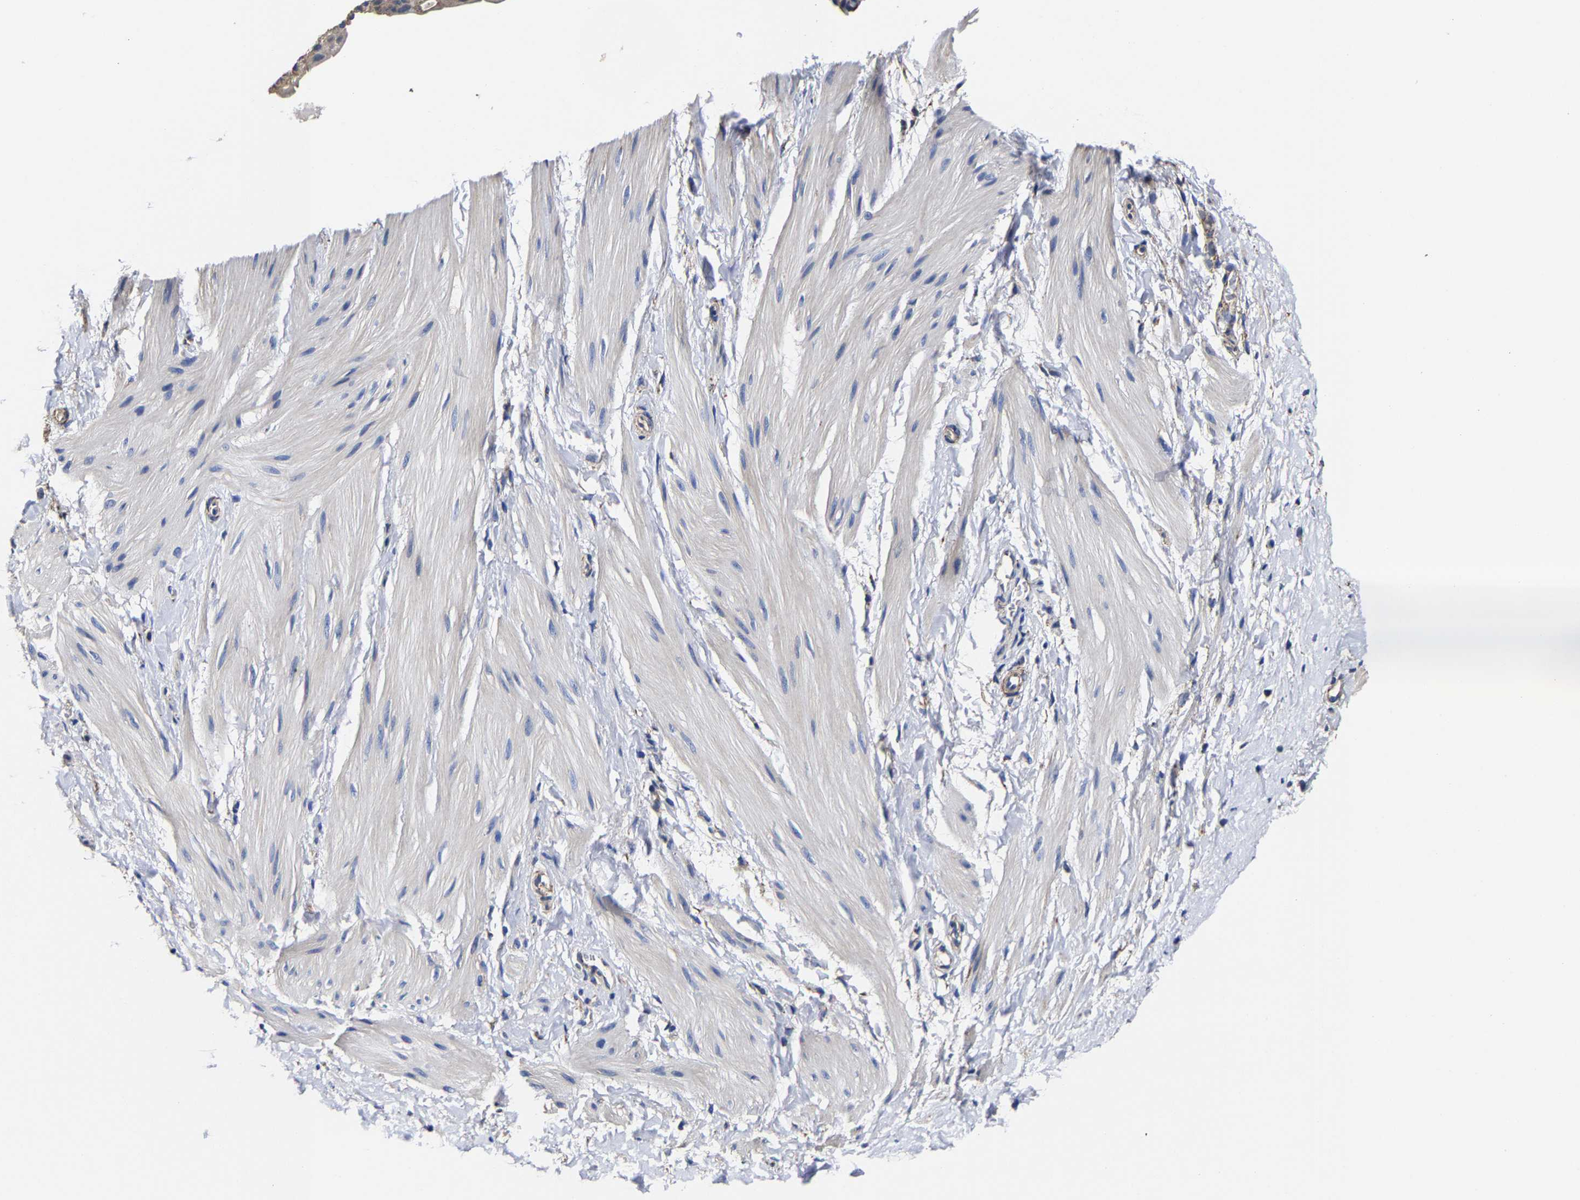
{"staining": {"intensity": "weak", "quantity": "25%-75%", "location": "cytoplasmic/membranous"}, "tissue": "smooth muscle", "cell_type": "Smooth muscle cells", "image_type": "normal", "snomed": [{"axis": "morphology", "description": "Normal tissue, NOS"}, {"axis": "topography", "description": "Smooth muscle"}], "caption": "DAB immunohistochemical staining of normal human smooth muscle shows weak cytoplasmic/membranous protein positivity in about 25%-75% of smooth muscle cells. The staining was performed using DAB (3,3'-diaminobenzidine), with brown indicating positive protein expression. Nuclei are stained blue with hematoxylin.", "gene": "AASS", "patient": {"sex": "male", "age": 16}}